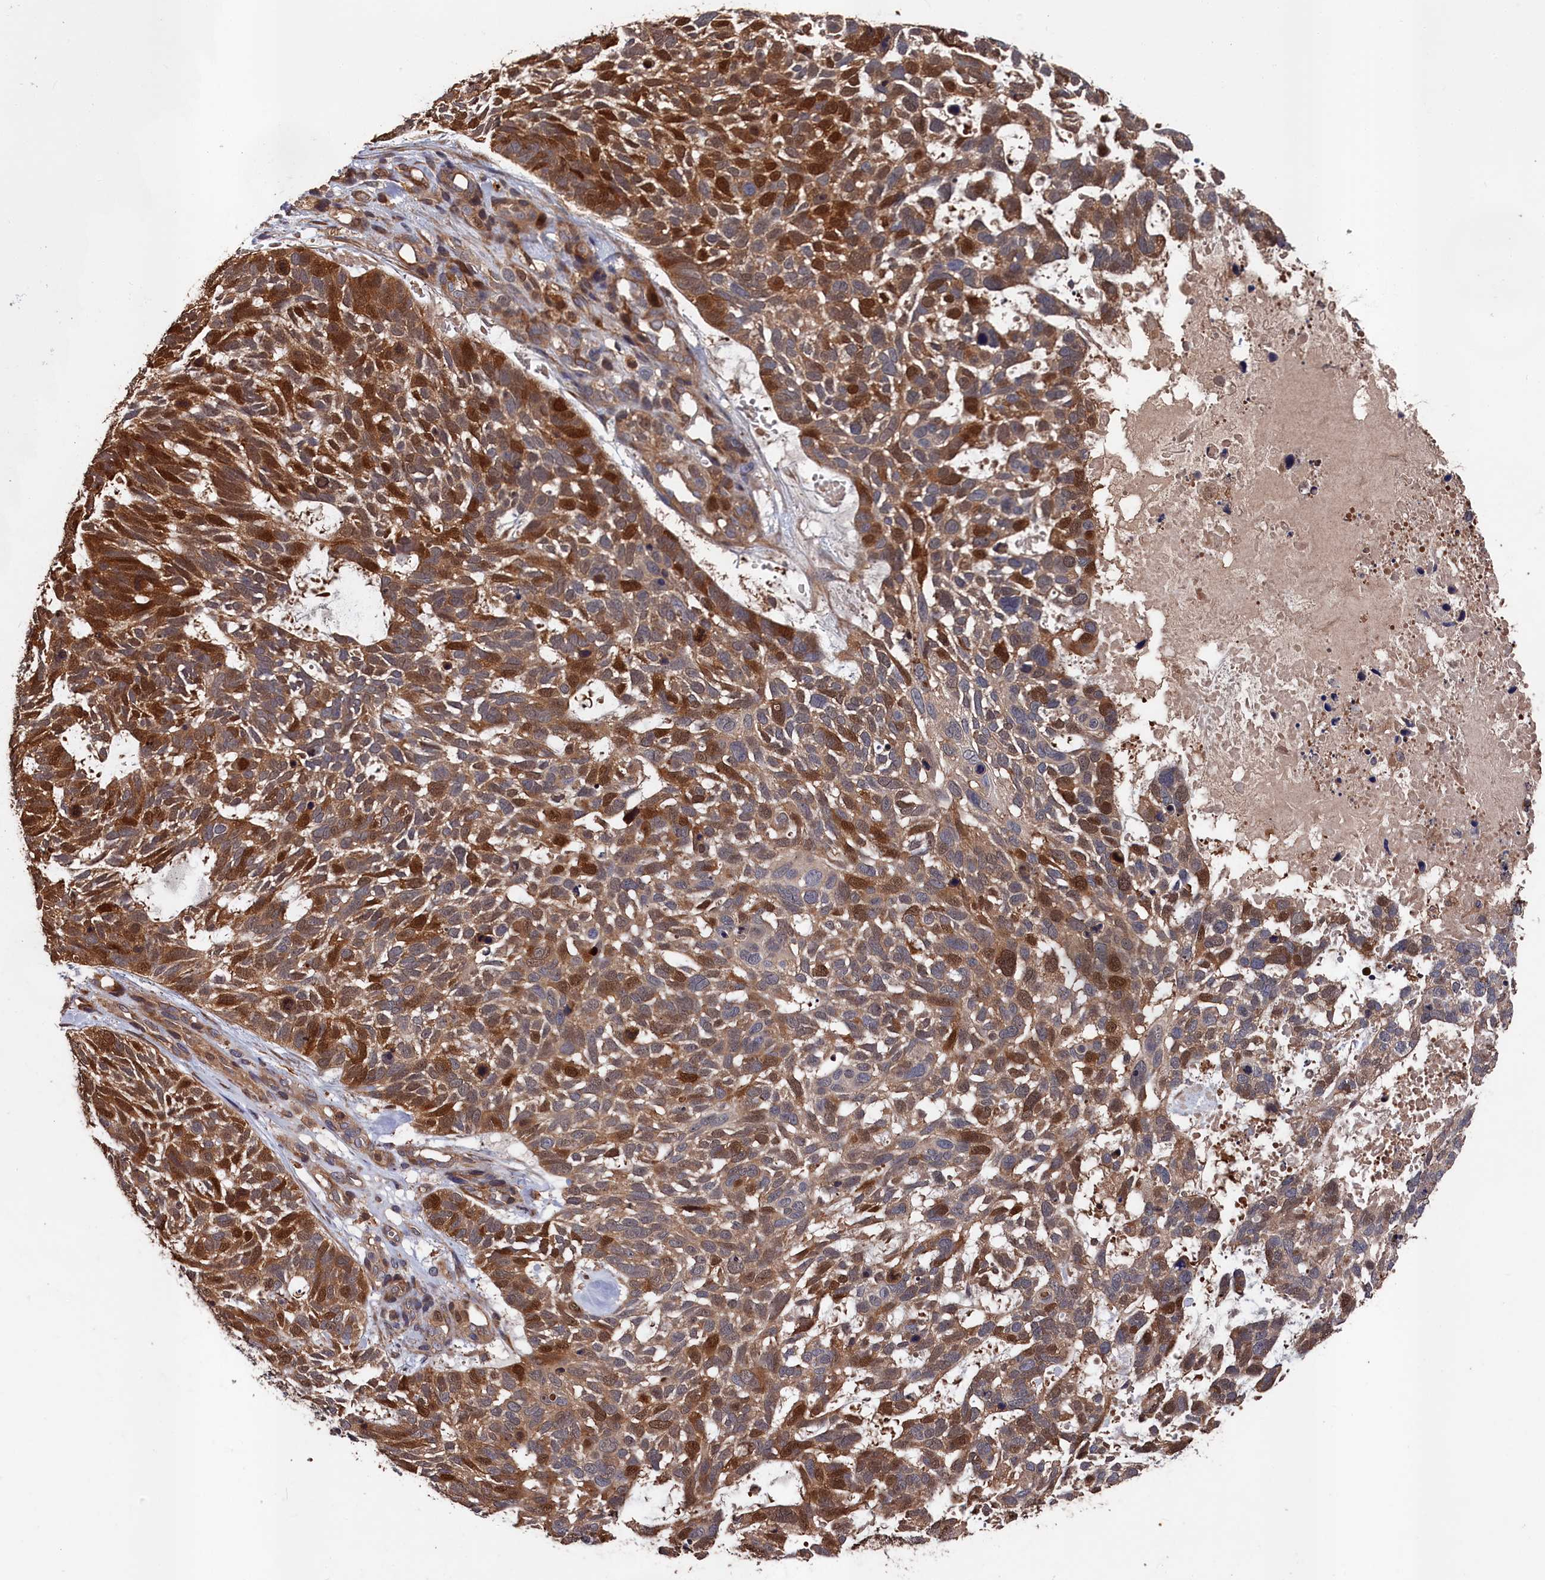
{"staining": {"intensity": "strong", "quantity": "25%-75%", "location": "cytoplasmic/membranous,nuclear"}, "tissue": "skin cancer", "cell_type": "Tumor cells", "image_type": "cancer", "snomed": [{"axis": "morphology", "description": "Basal cell carcinoma"}, {"axis": "topography", "description": "Skin"}], "caption": "Brown immunohistochemical staining in human skin basal cell carcinoma reveals strong cytoplasmic/membranous and nuclear positivity in about 25%-75% of tumor cells.", "gene": "RMI2", "patient": {"sex": "male", "age": 88}}